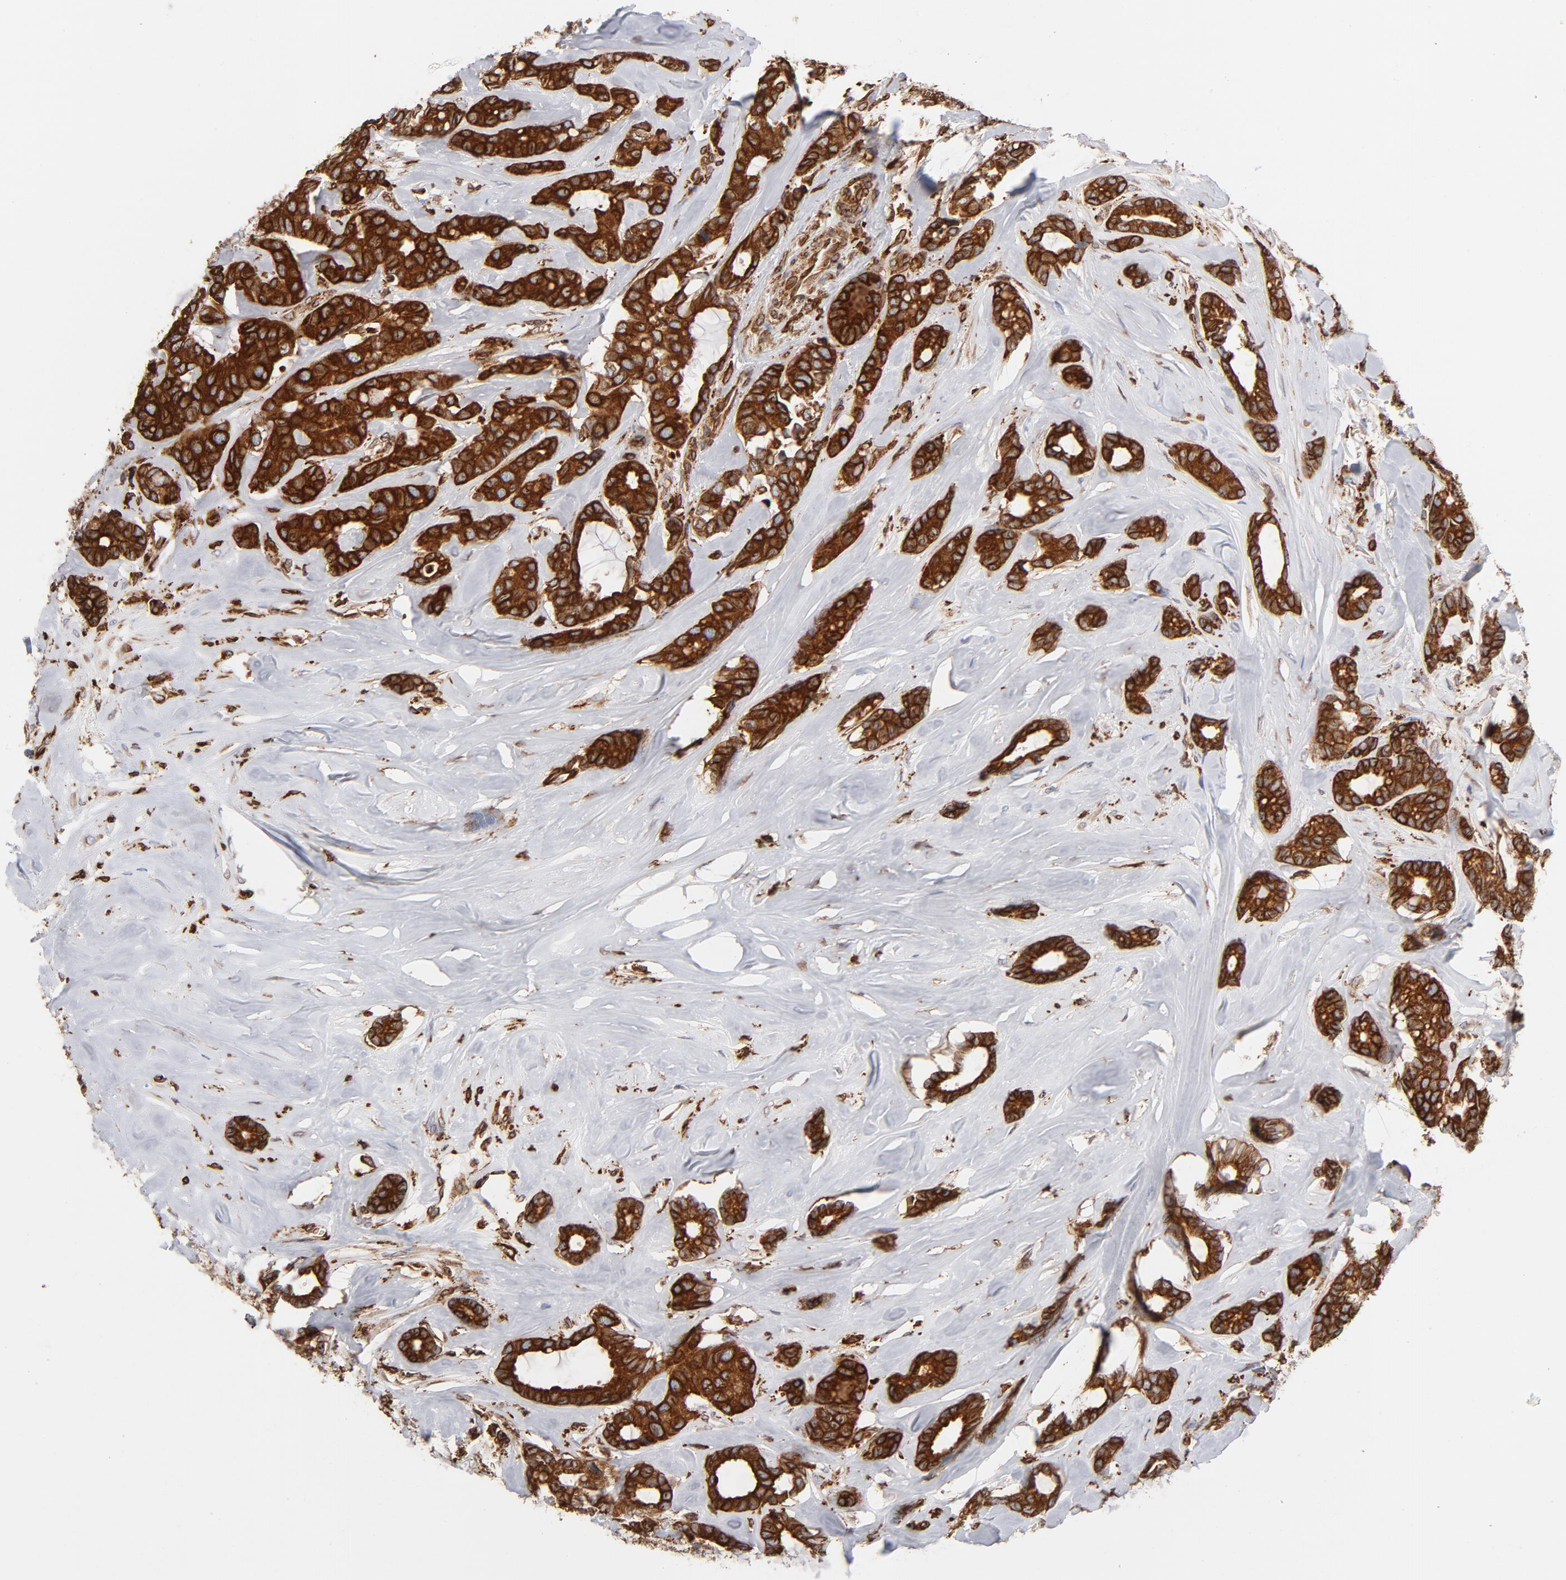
{"staining": {"intensity": "strong", "quantity": ">75%", "location": "cytoplasmic/membranous"}, "tissue": "breast cancer", "cell_type": "Tumor cells", "image_type": "cancer", "snomed": [{"axis": "morphology", "description": "Duct carcinoma"}, {"axis": "topography", "description": "Breast"}], "caption": "Strong cytoplasmic/membranous expression for a protein is seen in approximately >75% of tumor cells of breast cancer using immunohistochemistry.", "gene": "CANX", "patient": {"sex": "female", "age": 87}}